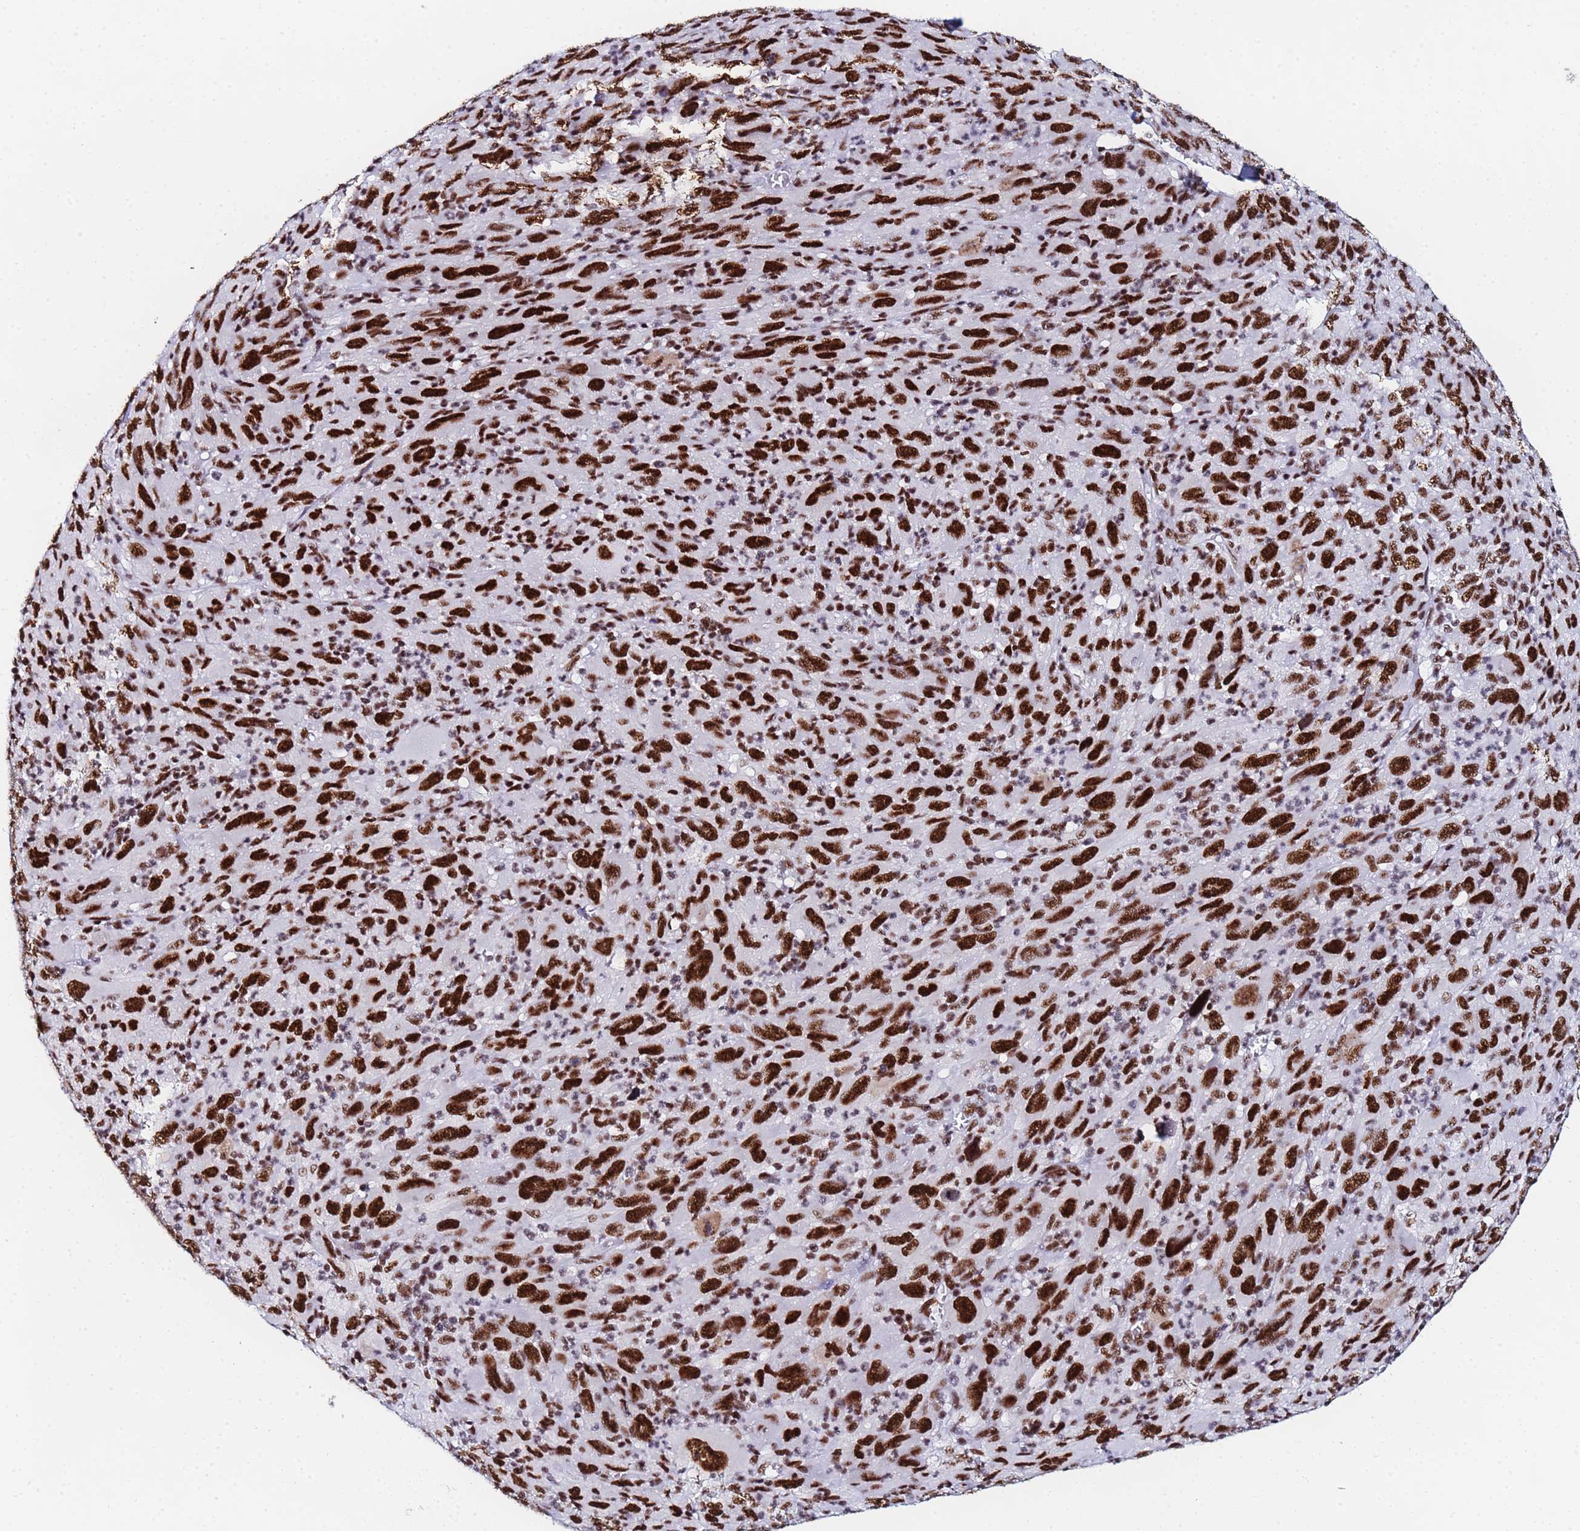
{"staining": {"intensity": "strong", "quantity": ">75%", "location": "nuclear"}, "tissue": "melanoma", "cell_type": "Tumor cells", "image_type": "cancer", "snomed": [{"axis": "morphology", "description": "Malignant melanoma, Metastatic site"}, {"axis": "topography", "description": "Skin"}], "caption": "Protein positivity by IHC displays strong nuclear staining in about >75% of tumor cells in melanoma. (DAB (3,3'-diaminobenzidine) IHC with brightfield microscopy, high magnification).", "gene": "SNRPA1", "patient": {"sex": "female", "age": 56}}